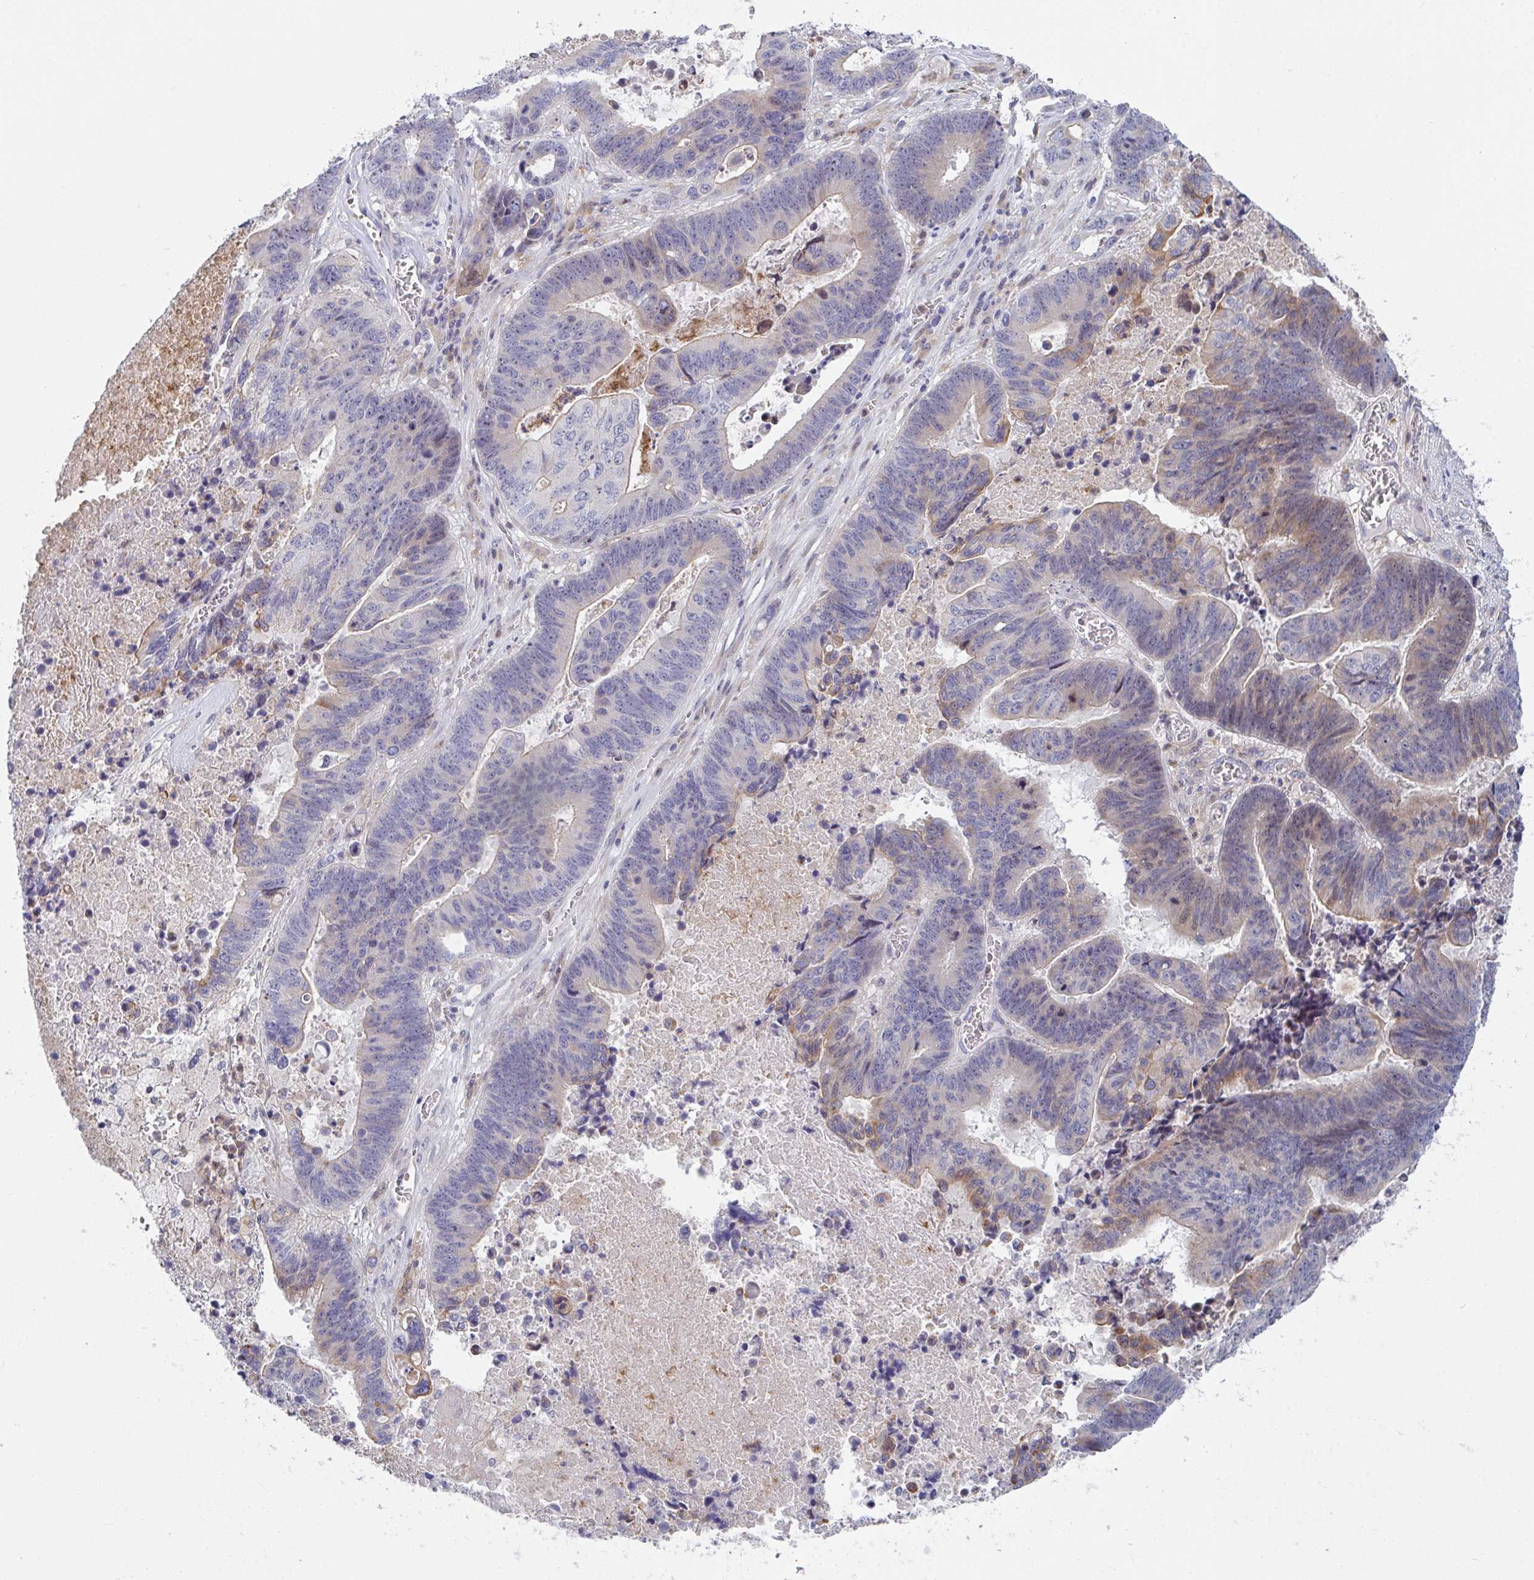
{"staining": {"intensity": "weak", "quantity": "<25%", "location": "cytoplasmic/membranous,nuclear"}, "tissue": "lung cancer", "cell_type": "Tumor cells", "image_type": "cancer", "snomed": [{"axis": "morphology", "description": "Aneuploidy"}, {"axis": "morphology", "description": "Adenocarcinoma, NOS"}, {"axis": "morphology", "description": "Adenocarcinoma primary or metastatic"}, {"axis": "topography", "description": "Lung"}], "caption": "This is an immunohistochemistry histopathology image of human lung cancer. There is no staining in tumor cells.", "gene": "KLHL33", "patient": {"sex": "female", "age": 75}}